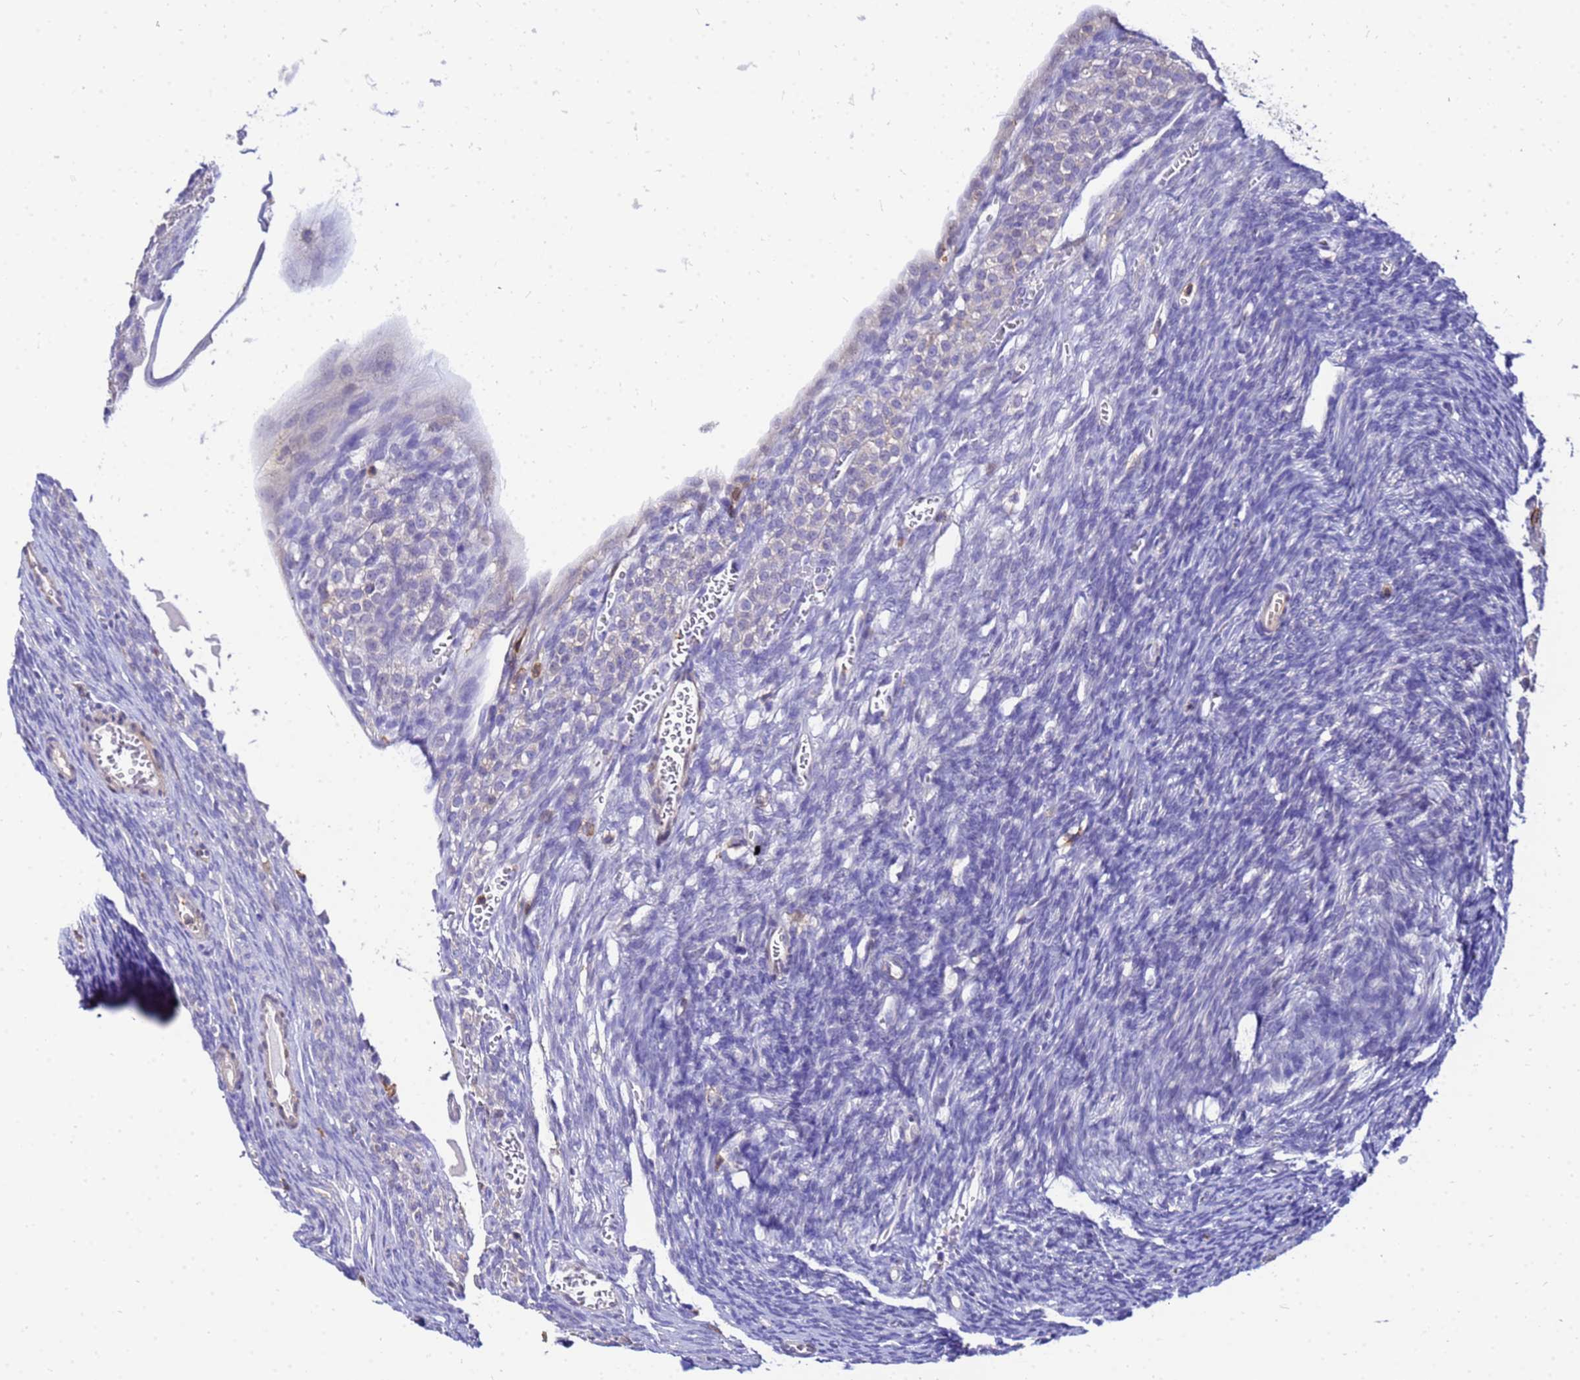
{"staining": {"intensity": "negative", "quantity": "none", "location": "none"}, "tissue": "ovary", "cell_type": "Ovarian stroma cells", "image_type": "normal", "snomed": [{"axis": "morphology", "description": "Normal tissue, NOS"}, {"axis": "topography", "description": "Ovary"}], "caption": "Ovary stained for a protein using immunohistochemistry exhibits no expression ovarian stroma cells.", "gene": "DBNDD2", "patient": {"sex": "female", "age": 39}}